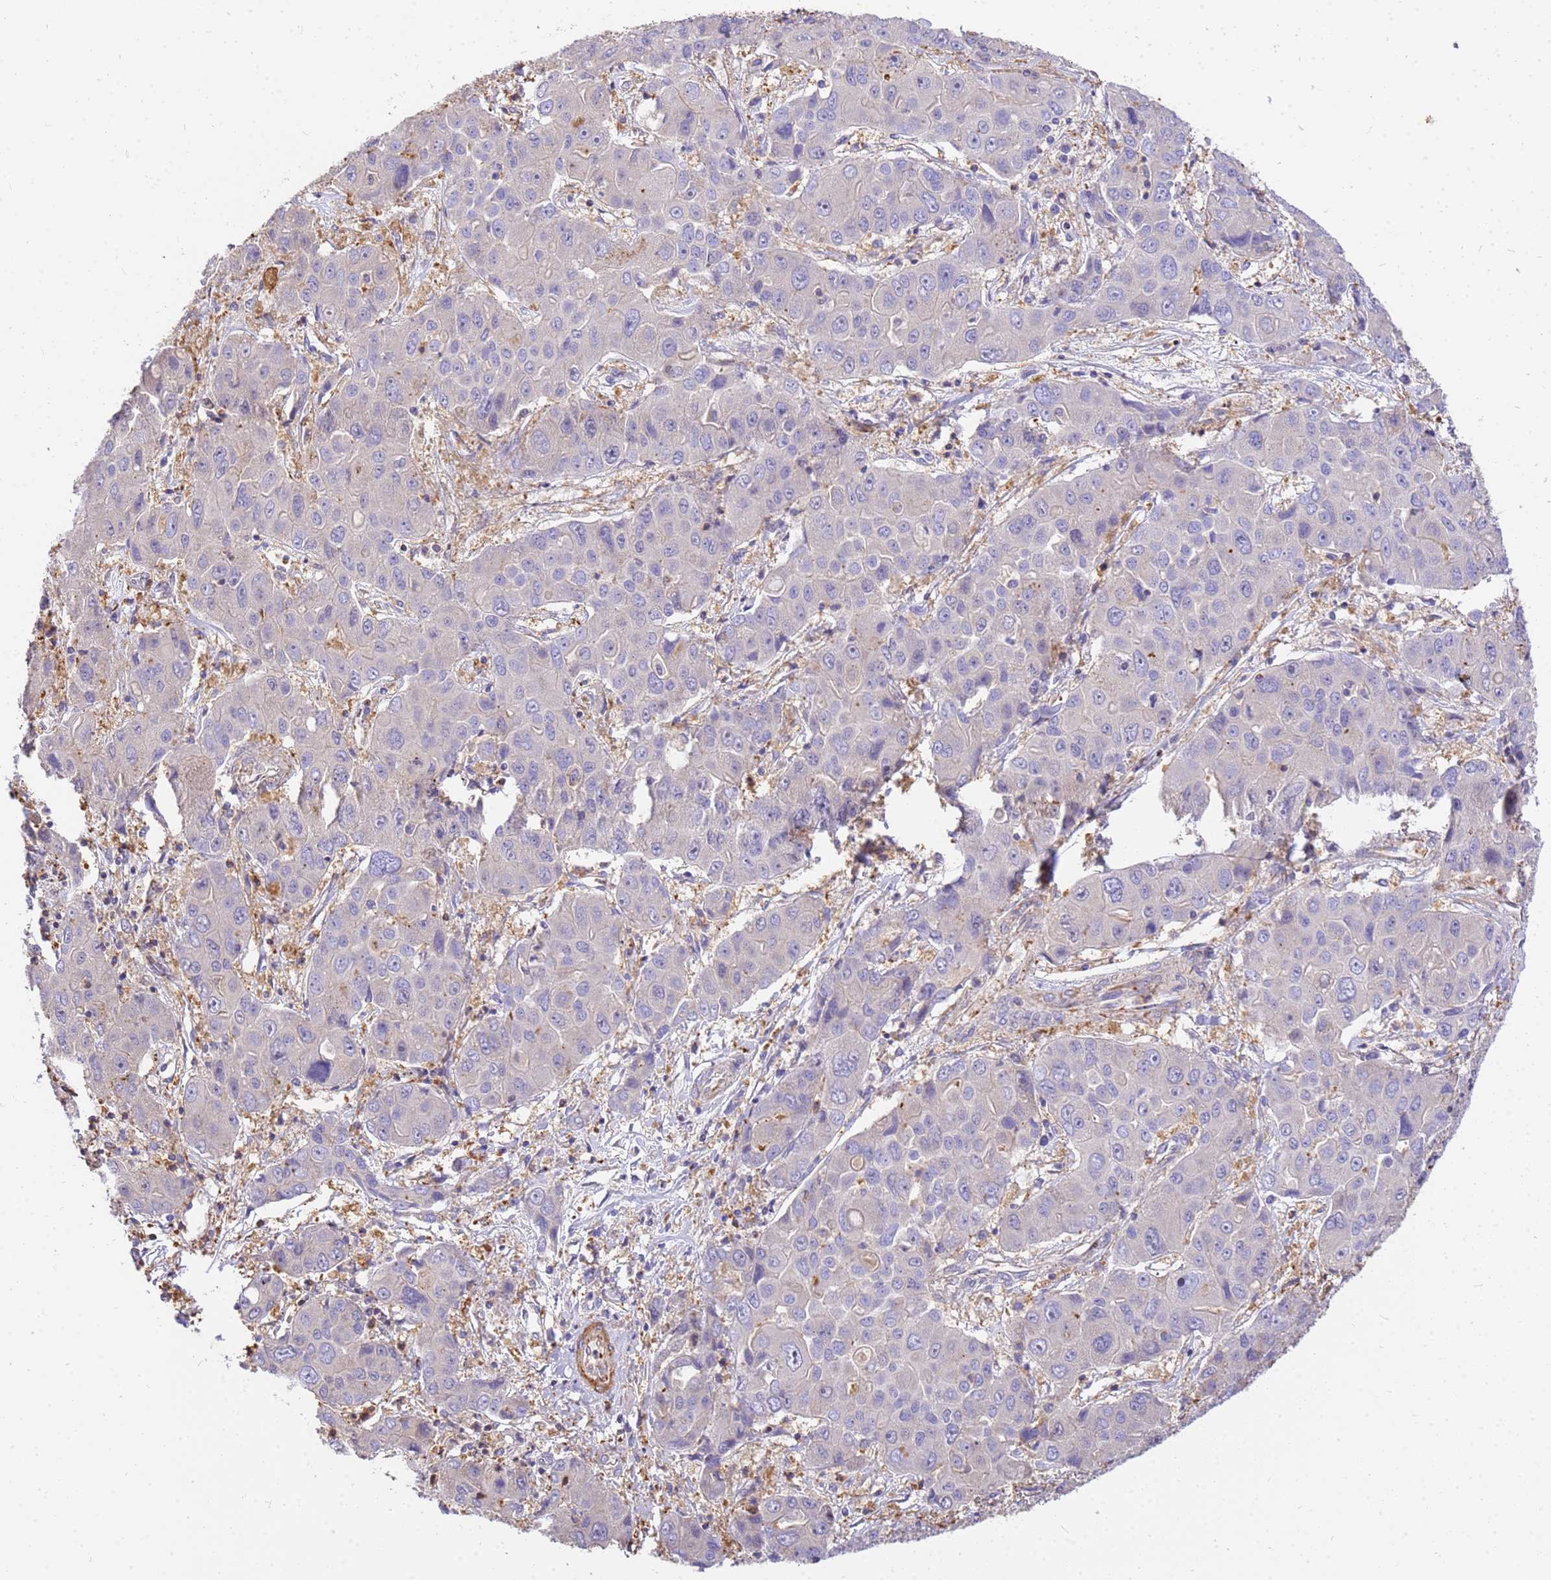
{"staining": {"intensity": "negative", "quantity": "none", "location": "none"}, "tissue": "liver cancer", "cell_type": "Tumor cells", "image_type": "cancer", "snomed": [{"axis": "morphology", "description": "Cholangiocarcinoma"}, {"axis": "topography", "description": "Liver"}], "caption": "Immunohistochemistry (IHC) image of neoplastic tissue: human liver cholangiocarcinoma stained with DAB exhibits no significant protein expression in tumor cells.", "gene": "WDR64", "patient": {"sex": "male", "age": 67}}